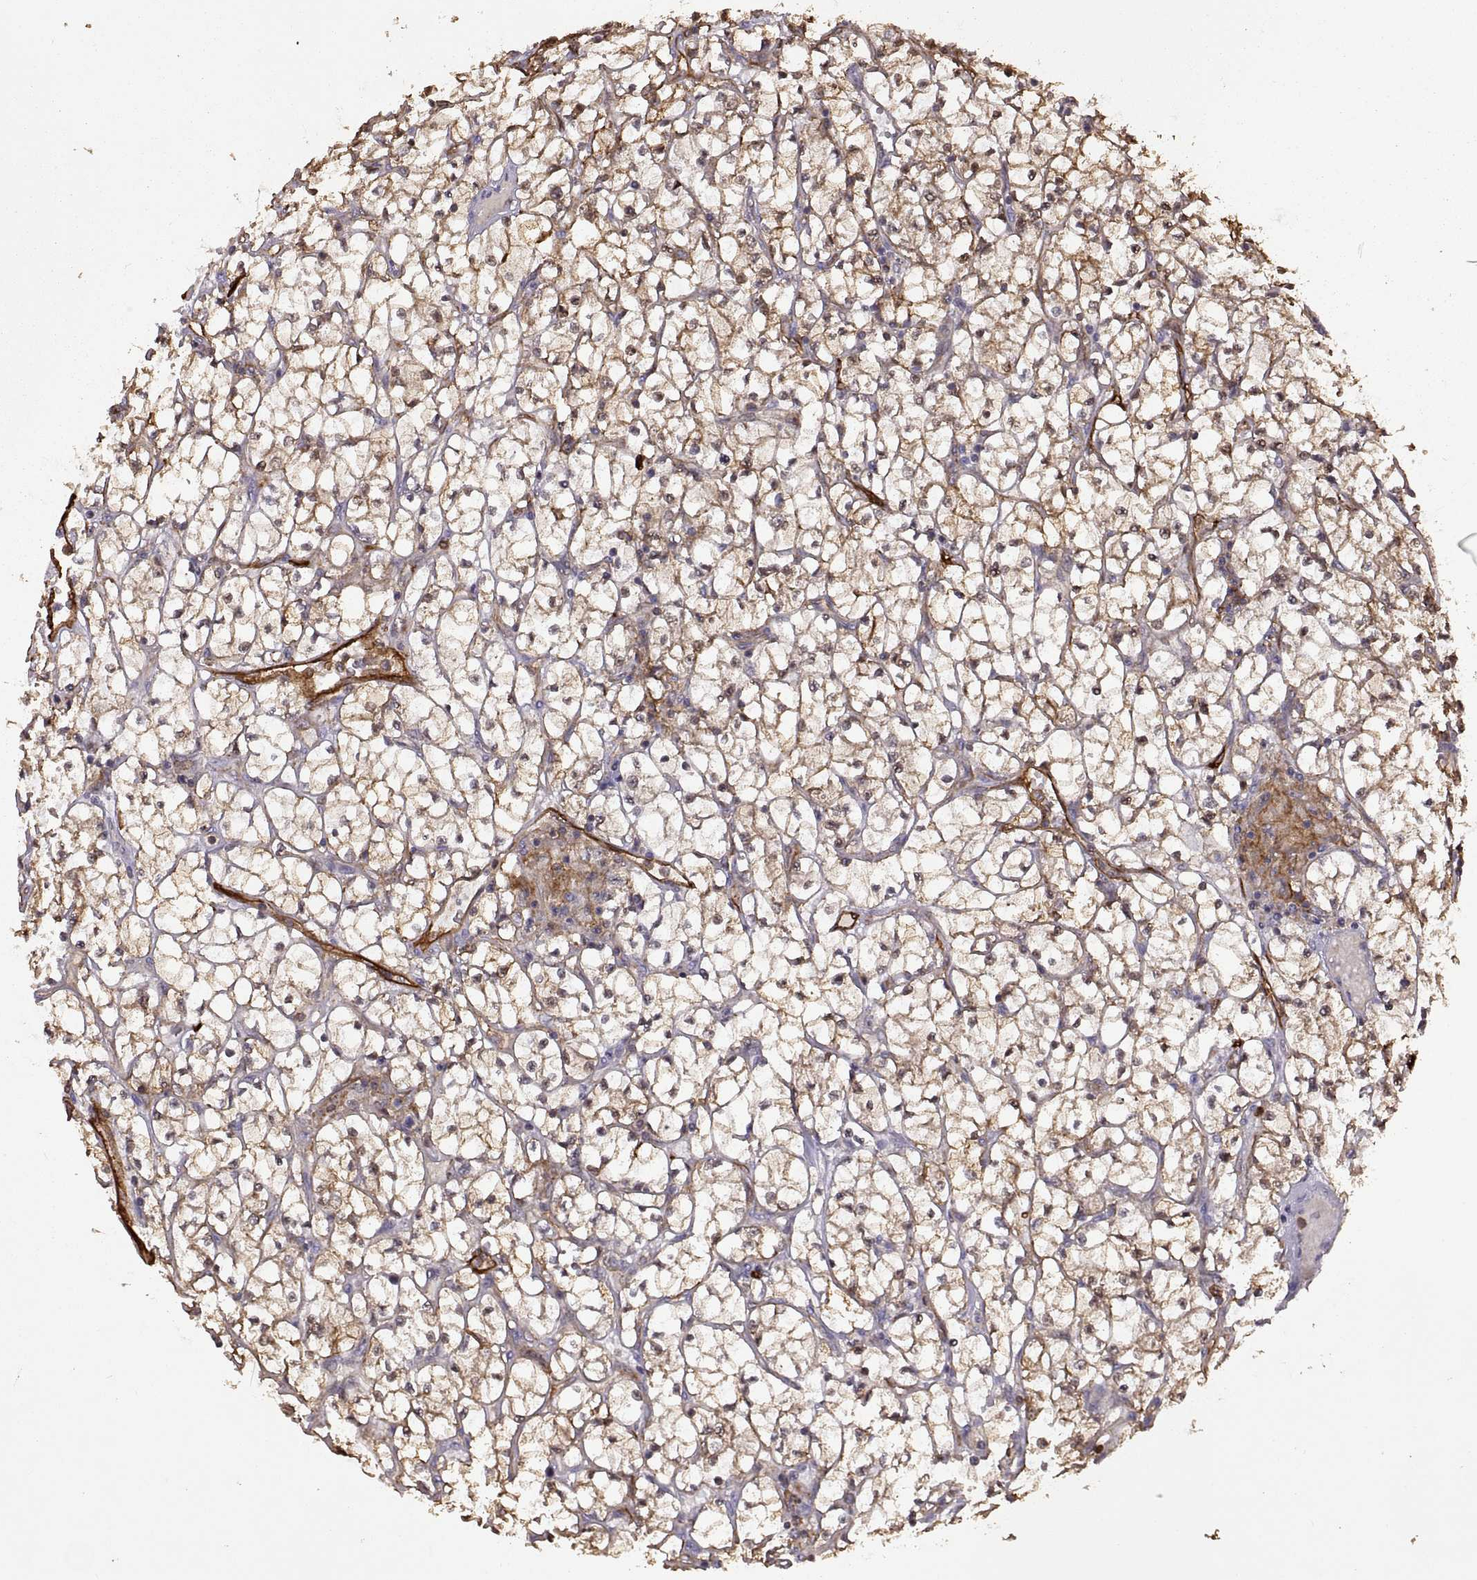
{"staining": {"intensity": "moderate", "quantity": ">75%", "location": "cytoplasmic/membranous"}, "tissue": "renal cancer", "cell_type": "Tumor cells", "image_type": "cancer", "snomed": [{"axis": "morphology", "description": "Adenocarcinoma, NOS"}, {"axis": "topography", "description": "Kidney"}], "caption": "About >75% of tumor cells in human renal adenocarcinoma reveal moderate cytoplasmic/membranous protein positivity as visualized by brown immunohistochemical staining.", "gene": "S100A10", "patient": {"sex": "female", "age": 64}}